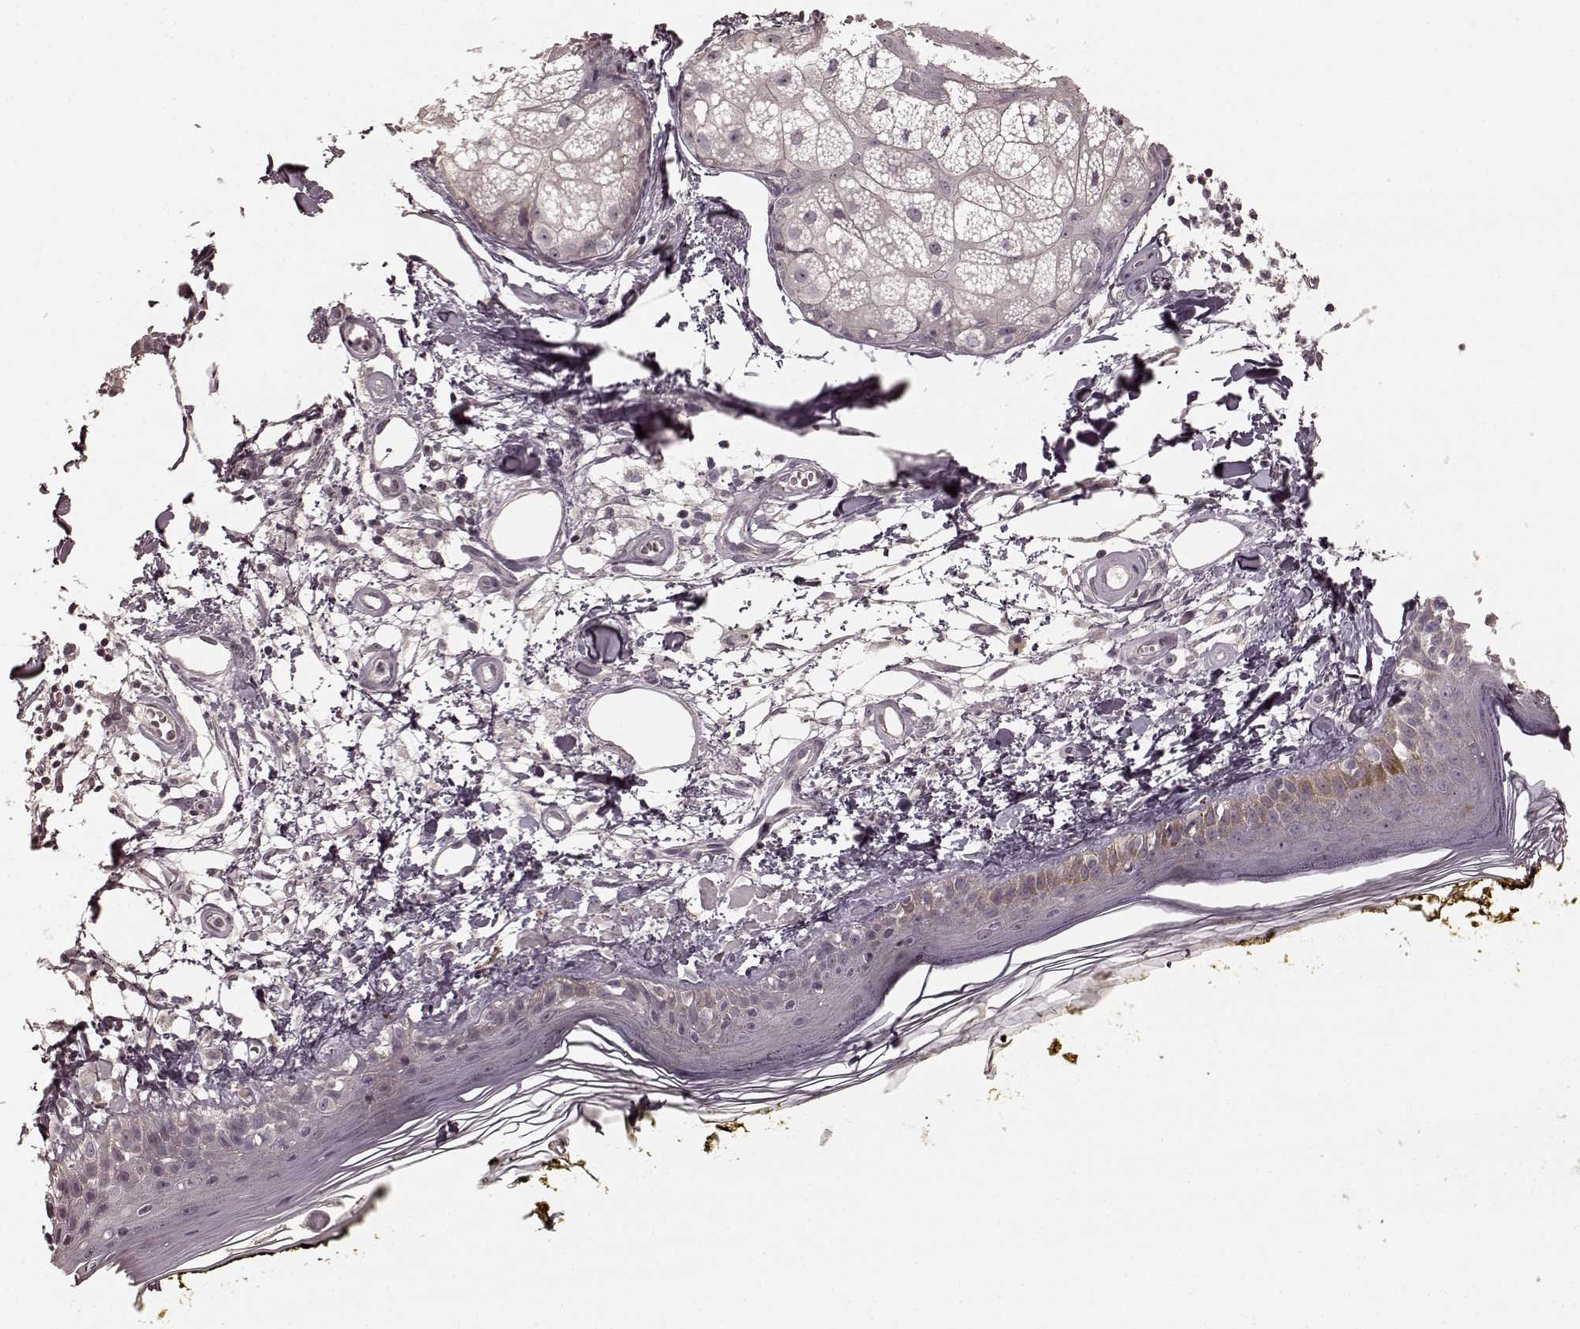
{"staining": {"intensity": "negative", "quantity": "none", "location": "none"}, "tissue": "skin", "cell_type": "Fibroblasts", "image_type": "normal", "snomed": [{"axis": "morphology", "description": "Normal tissue, NOS"}, {"axis": "topography", "description": "Skin"}], "caption": "Unremarkable skin was stained to show a protein in brown. There is no significant positivity in fibroblasts.", "gene": "PRKCE", "patient": {"sex": "male", "age": 76}}